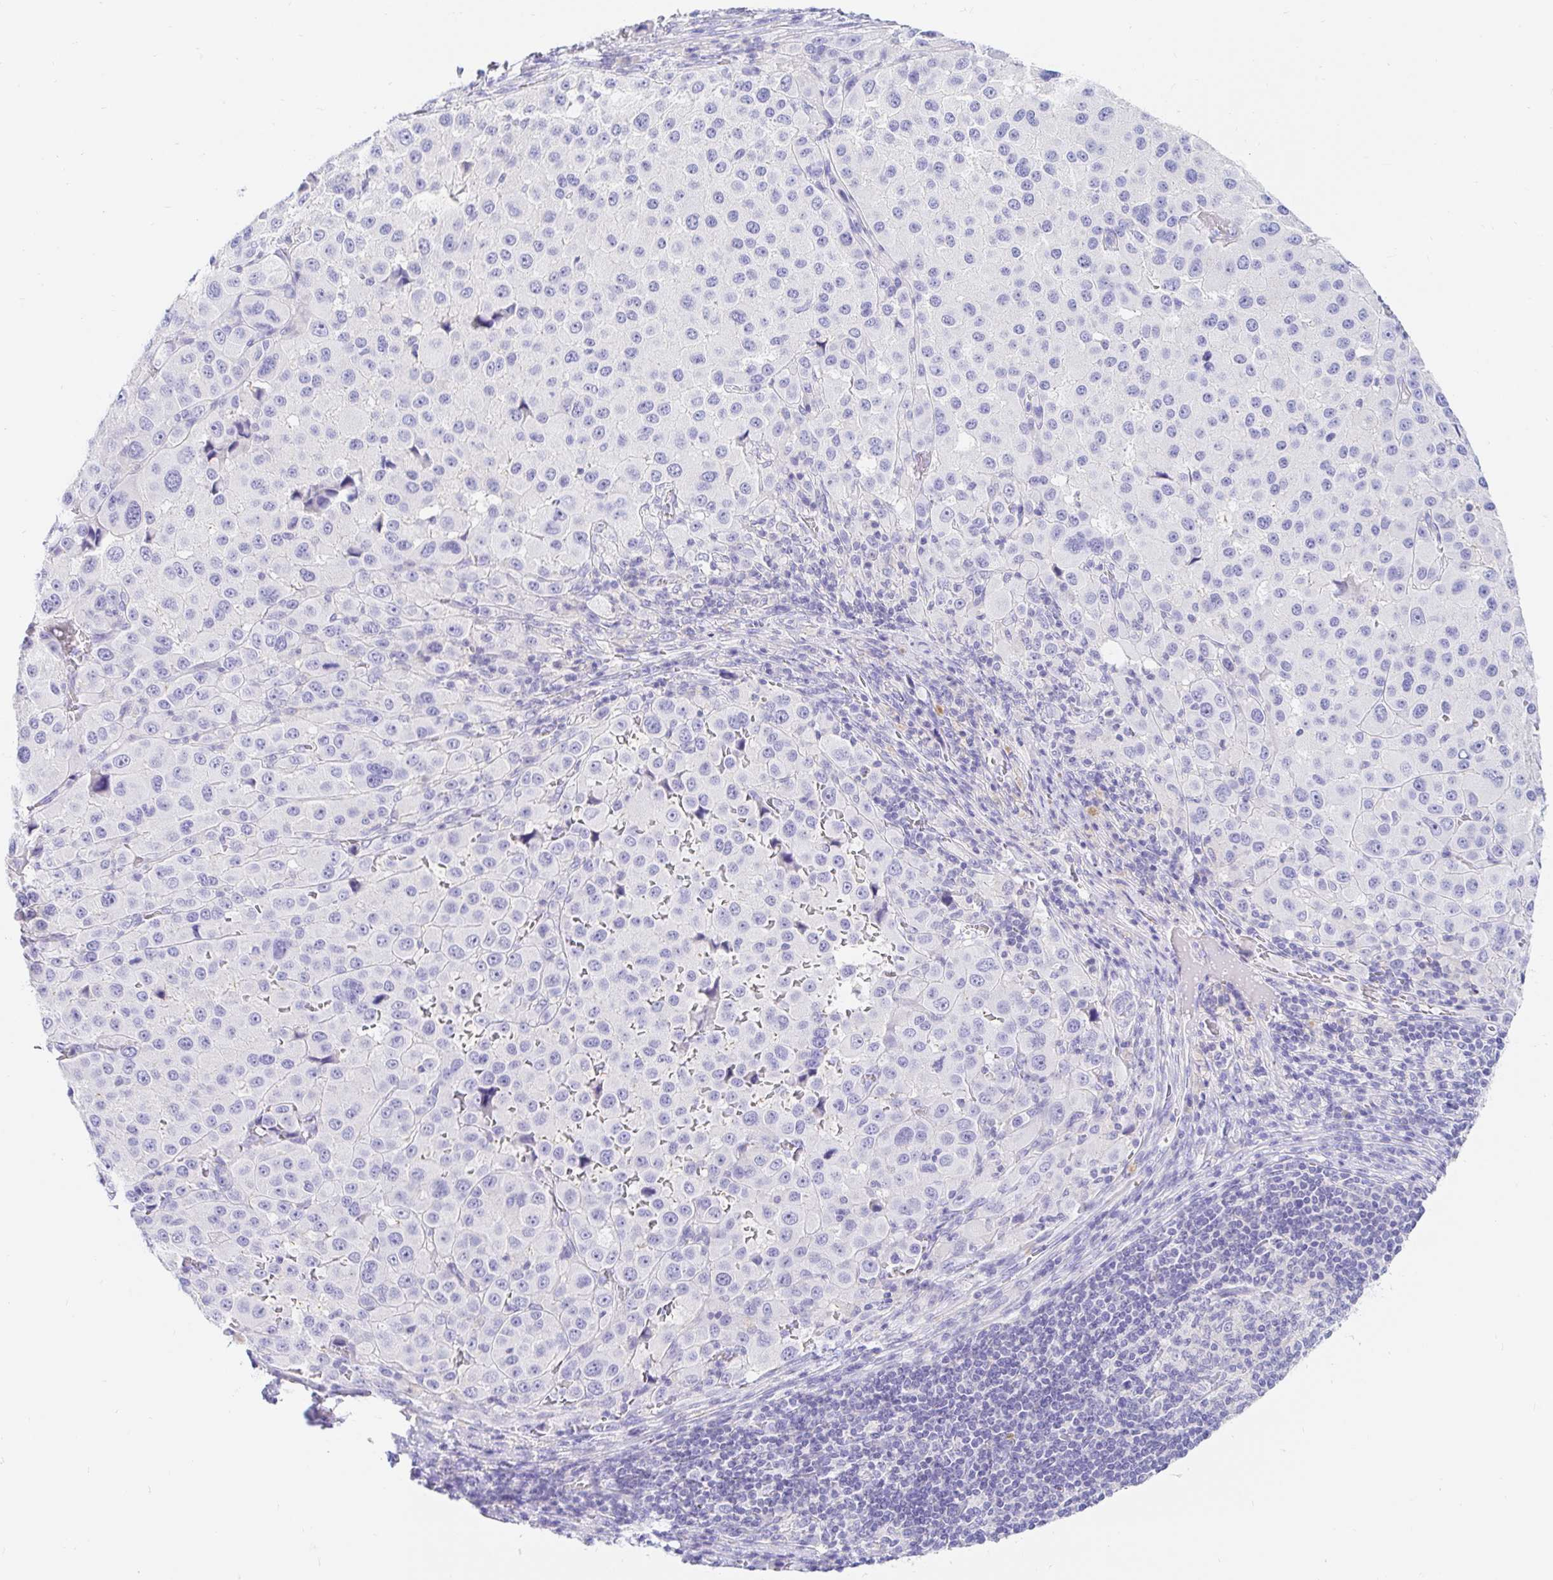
{"staining": {"intensity": "negative", "quantity": "none", "location": "none"}, "tissue": "melanoma", "cell_type": "Tumor cells", "image_type": "cancer", "snomed": [{"axis": "morphology", "description": "Malignant melanoma, Metastatic site"}, {"axis": "topography", "description": "Lymph node"}], "caption": "Immunohistochemistry (IHC) micrograph of human melanoma stained for a protein (brown), which shows no expression in tumor cells.", "gene": "NR2E1", "patient": {"sex": "female", "age": 65}}